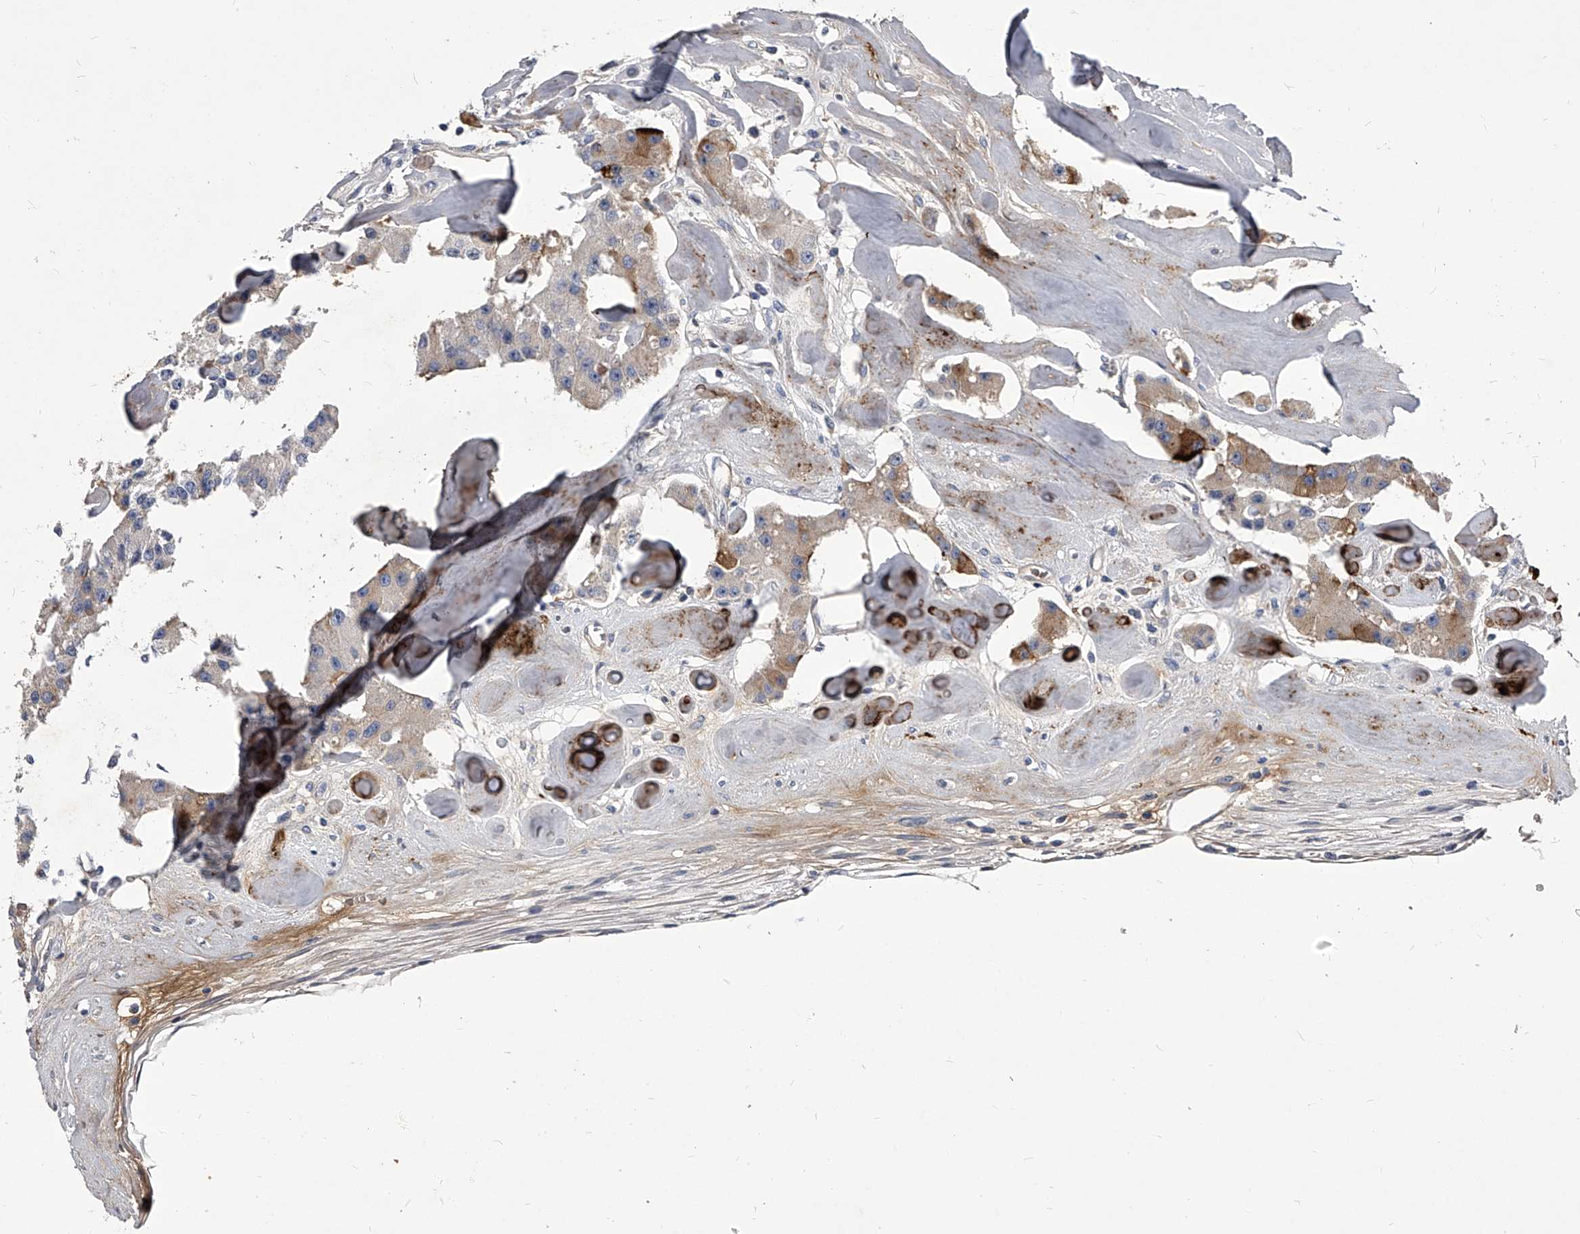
{"staining": {"intensity": "moderate", "quantity": "25%-75%", "location": "cytoplasmic/membranous"}, "tissue": "carcinoid", "cell_type": "Tumor cells", "image_type": "cancer", "snomed": [{"axis": "morphology", "description": "Carcinoid, malignant, NOS"}, {"axis": "topography", "description": "Pancreas"}], "caption": "Protein analysis of carcinoid (malignant) tissue reveals moderate cytoplasmic/membranous expression in about 25%-75% of tumor cells. The staining is performed using DAB brown chromogen to label protein expression. The nuclei are counter-stained blue using hematoxylin.", "gene": "MDN1", "patient": {"sex": "male", "age": 41}}